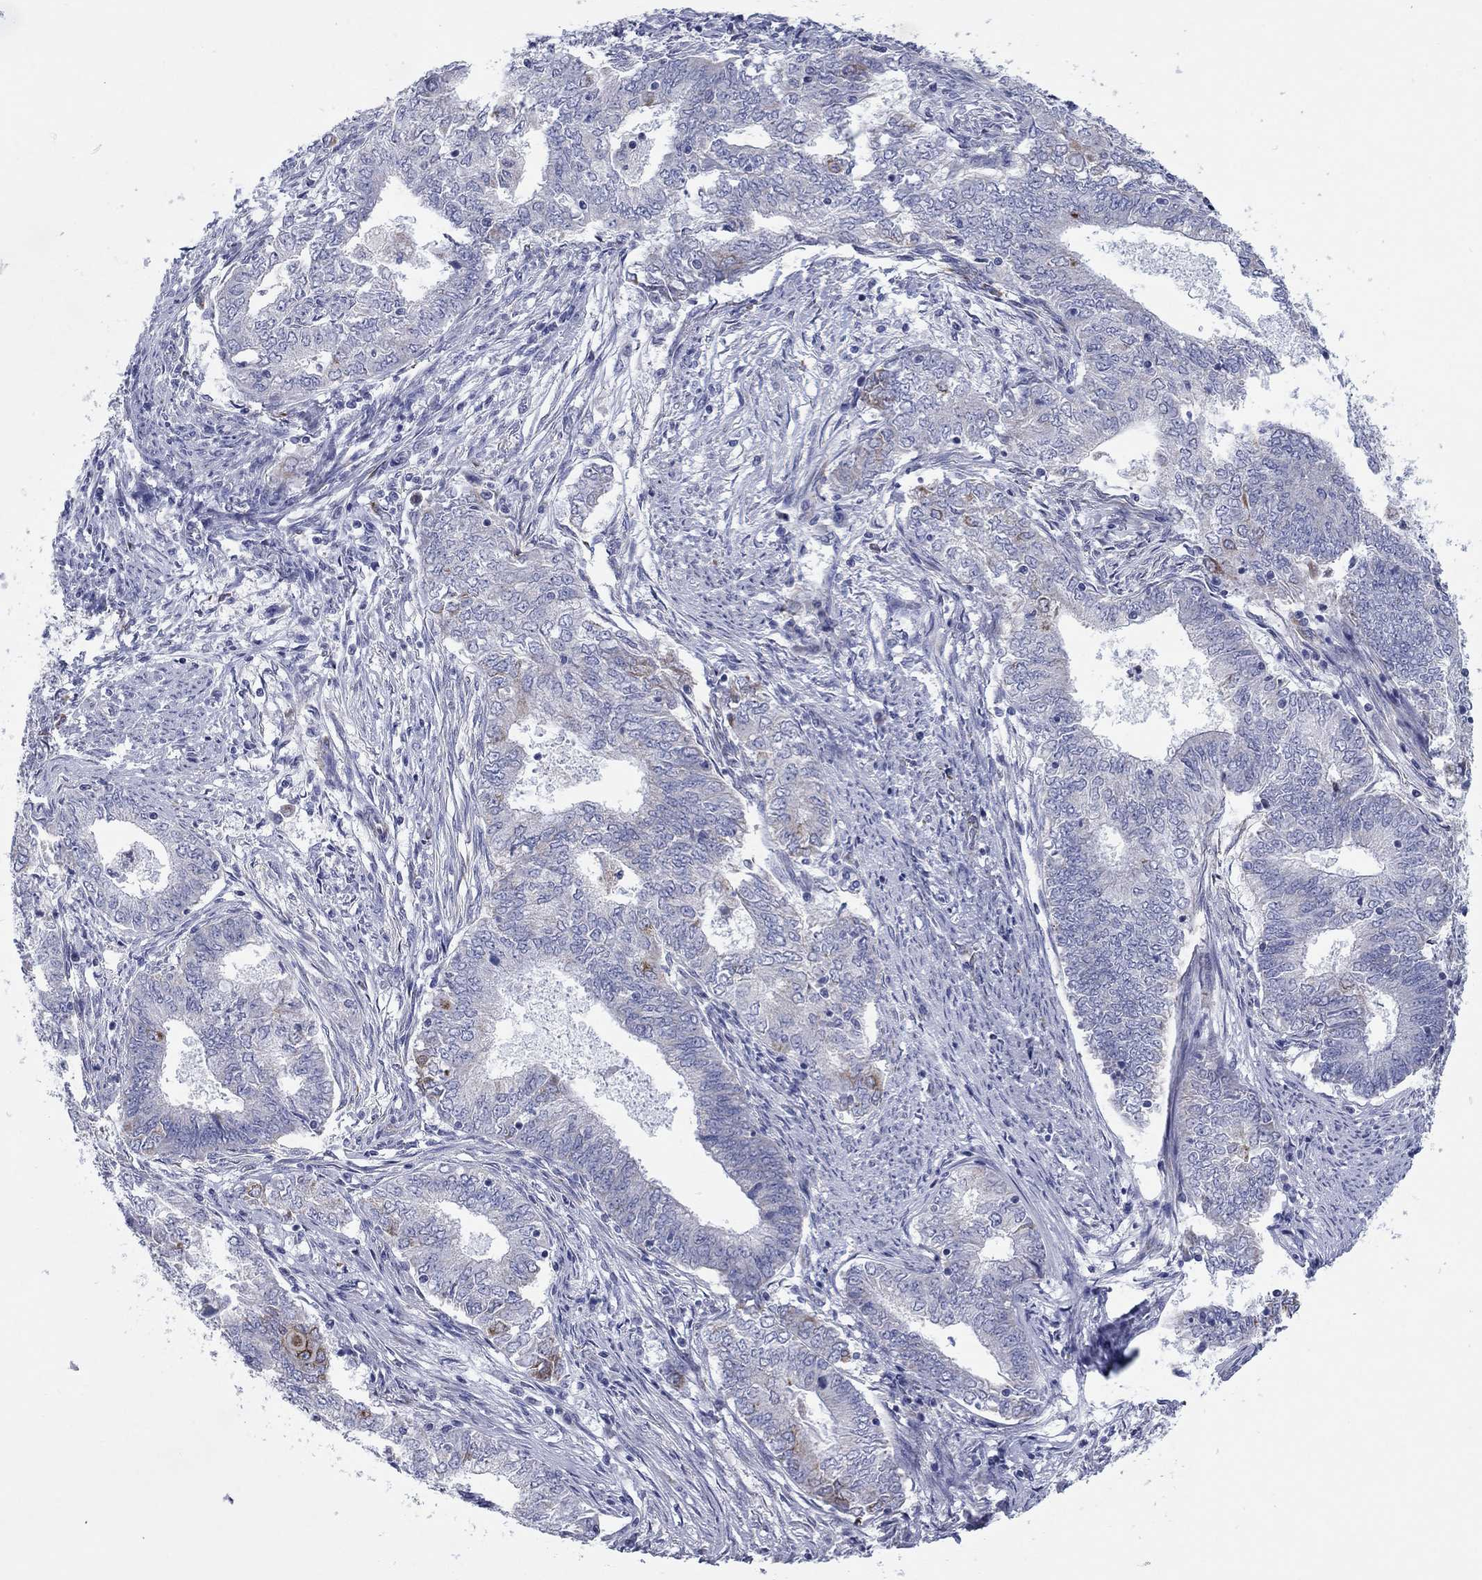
{"staining": {"intensity": "strong", "quantity": "<25%", "location": "cytoplasmic/membranous"}, "tissue": "endometrial cancer", "cell_type": "Tumor cells", "image_type": "cancer", "snomed": [{"axis": "morphology", "description": "Adenocarcinoma, NOS"}, {"axis": "topography", "description": "Endometrium"}], "caption": "Protein staining shows strong cytoplasmic/membranous staining in approximately <25% of tumor cells in endometrial adenocarcinoma. The protein is stained brown, and the nuclei are stained in blue (DAB IHC with brightfield microscopy, high magnification).", "gene": "MGST3", "patient": {"sex": "female", "age": 62}}